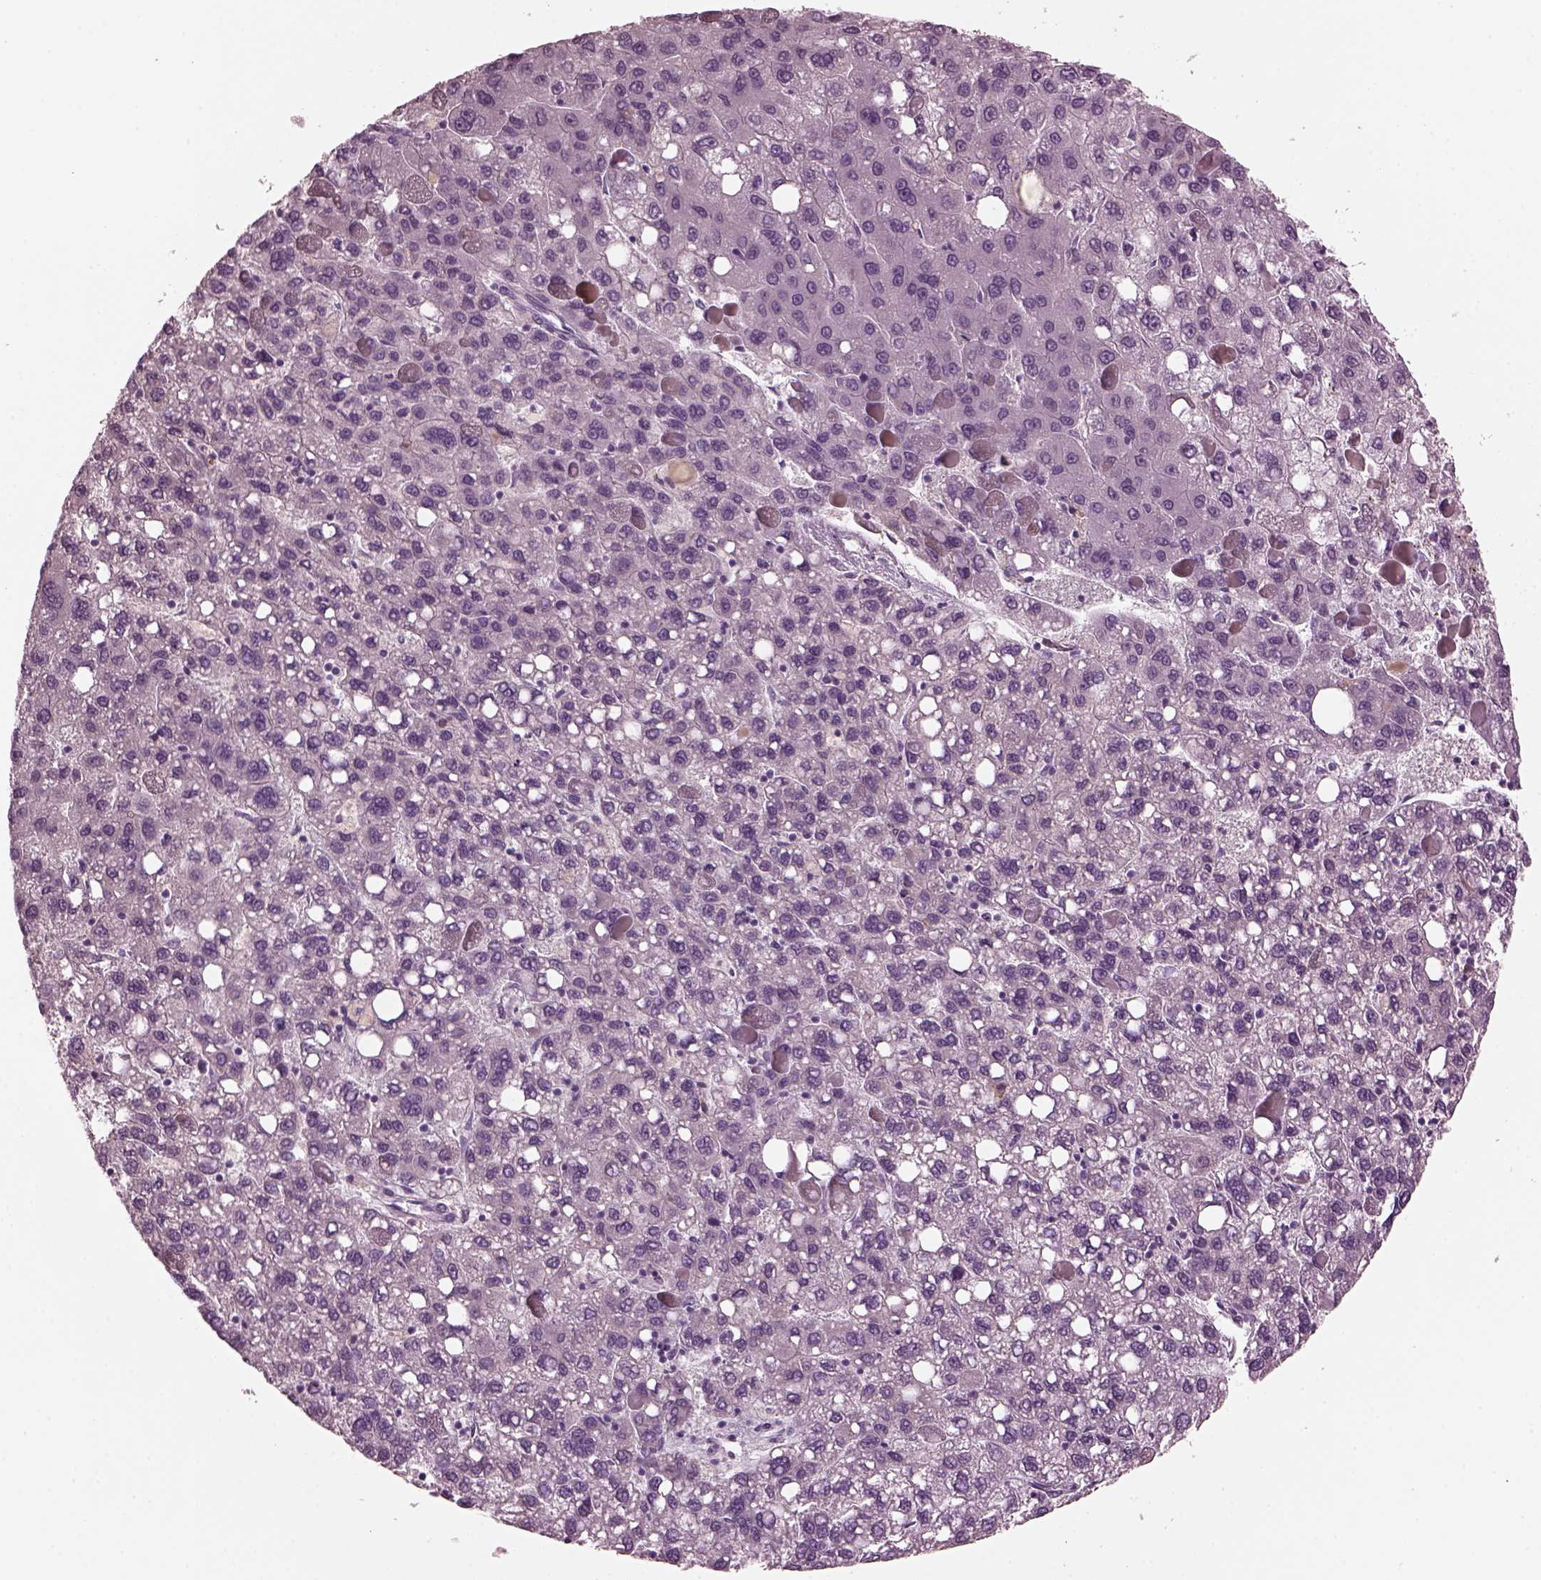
{"staining": {"intensity": "negative", "quantity": "none", "location": "none"}, "tissue": "liver cancer", "cell_type": "Tumor cells", "image_type": "cancer", "snomed": [{"axis": "morphology", "description": "Carcinoma, Hepatocellular, NOS"}, {"axis": "topography", "description": "Liver"}], "caption": "A histopathology image of liver cancer (hepatocellular carcinoma) stained for a protein displays no brown staining in tumor cells.", "gene": "SHTN1", "patient": {"sex": "female", "age": 82}}